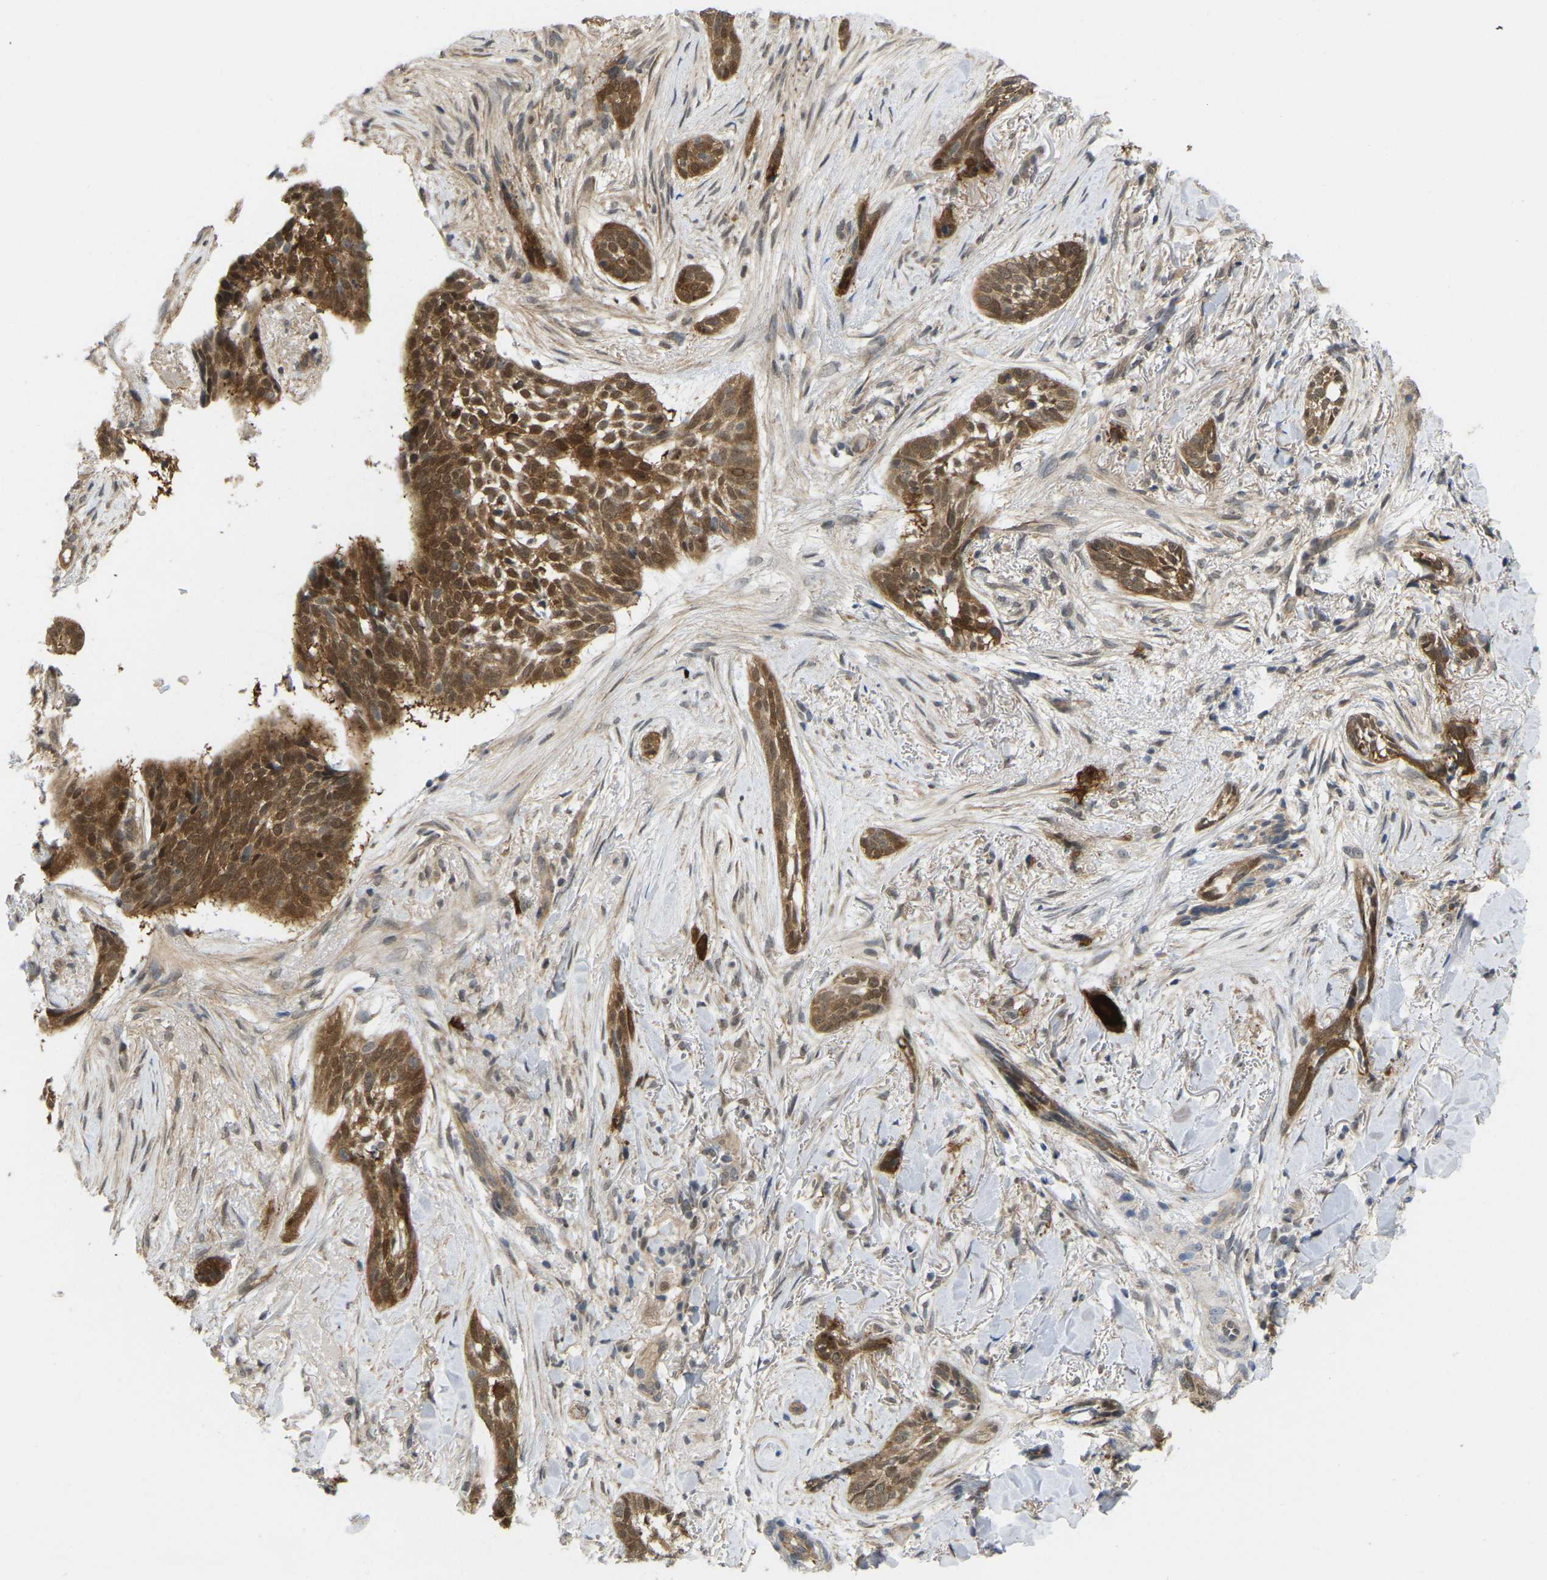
{"staining": {"intensity": "moderate", "quantity": ">75%", "location": "cytoplasmic/membranous,nuclear"}, "tissue": "skin cancer", "cell_type": "Tumor cells", "image_type": "cancer", "snomed": [{"axis": "morphology", "description": "Basal cell carcinoma"}, {"axis": "topography", "description": "Skin"}], "caption": "There is medium levels of moderate cytoplasmic/membranous and nuclear expression in tumor cells of basal cell carcinoma (skin), as demonstrated by immunohistochemical staining (brown color).", "gene": "SERPINB5", "patient": {"sex": "female", "age": 88}}